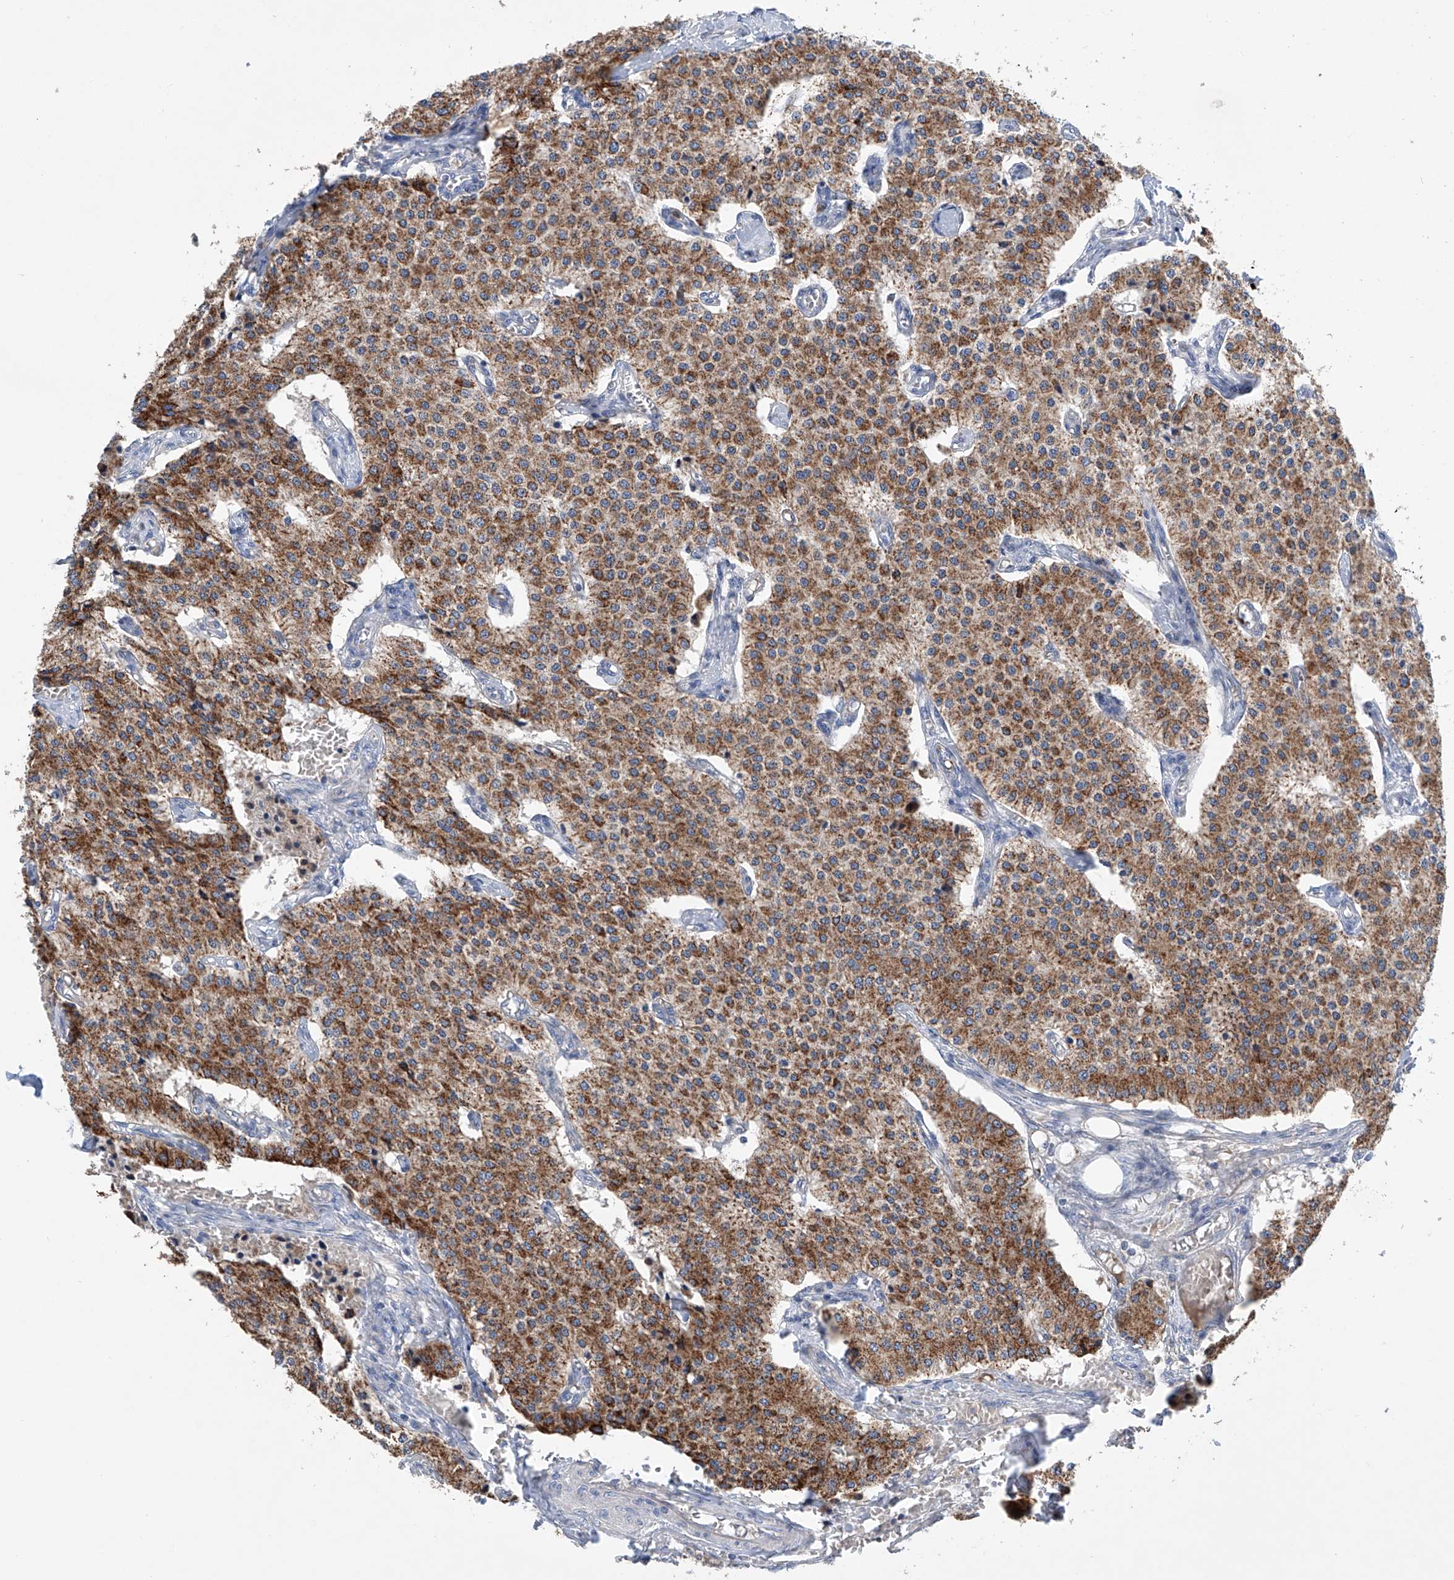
{"staining": {"intensity": "strong", "quantity": ">75%", "location": "cytoplasmic/membranous"}, "tissue": "carcinoid", "cell_type": "Tumor cells", "image_type": "cancer", "snomed": [{"axis": "morphology", "description": "Carcinoid, malignant, NOS"}, {"axis": "topography", "description": "Colon"}], "caption": "Immunohistochemistry histopathology image of neoplastic tissue: carcinoid (malignant) stained using IHC exhibits high levels of strong protein expression localized specifically in the cytoplasmic/membranous of tumor cells, appearing as a cytoplasmic/membranous brown color.", "gene": "GPC4", "patient": {"sex": "female", "age": 52}}